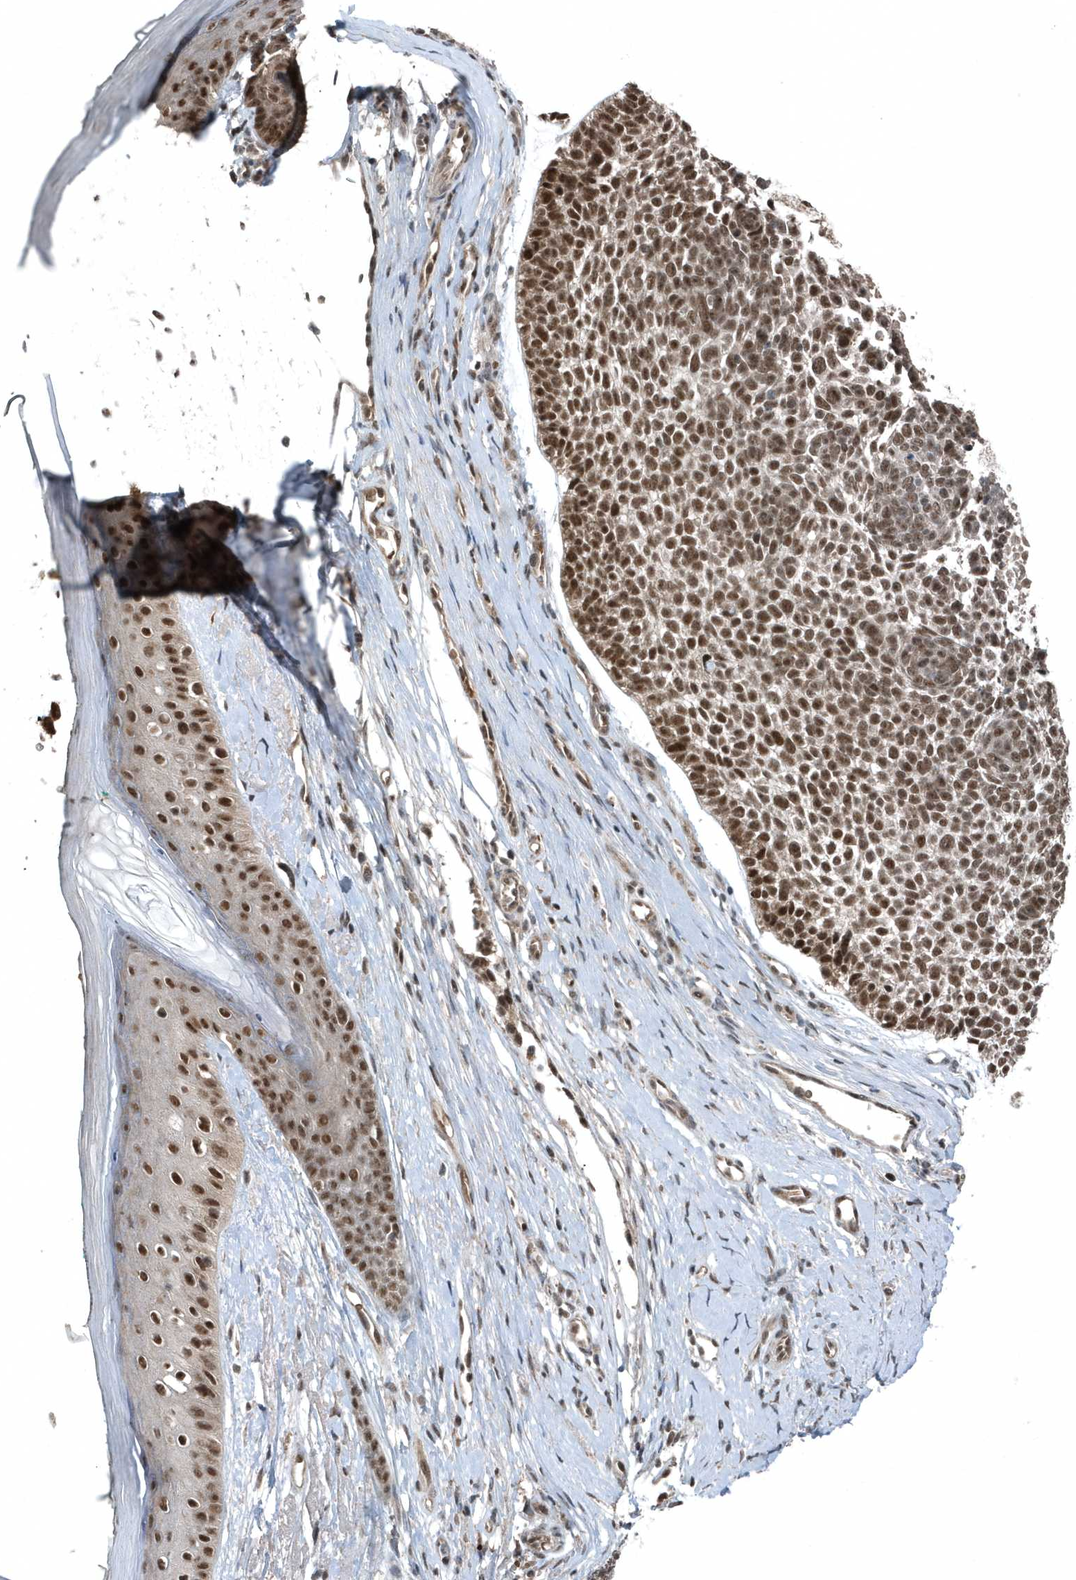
{"staining": {"intensity": "strong", "quantity": ">75%", "location": "nuclear"}, "tissue": "skin cancer", "cell_type": "Tumor cells", "image_type": "cancer", "snomed": [{"axis": "morphology", "description": "Basal cell carcinoma"}, {"axis": "topography", "description": "Skin"}], "caption": "IHC of skin cancer exhibits high levels of strong nuclear expression in about >75% of tumor cells.", "gene": "QTRT2", "patient": {"sex": "female", "age": 81}}